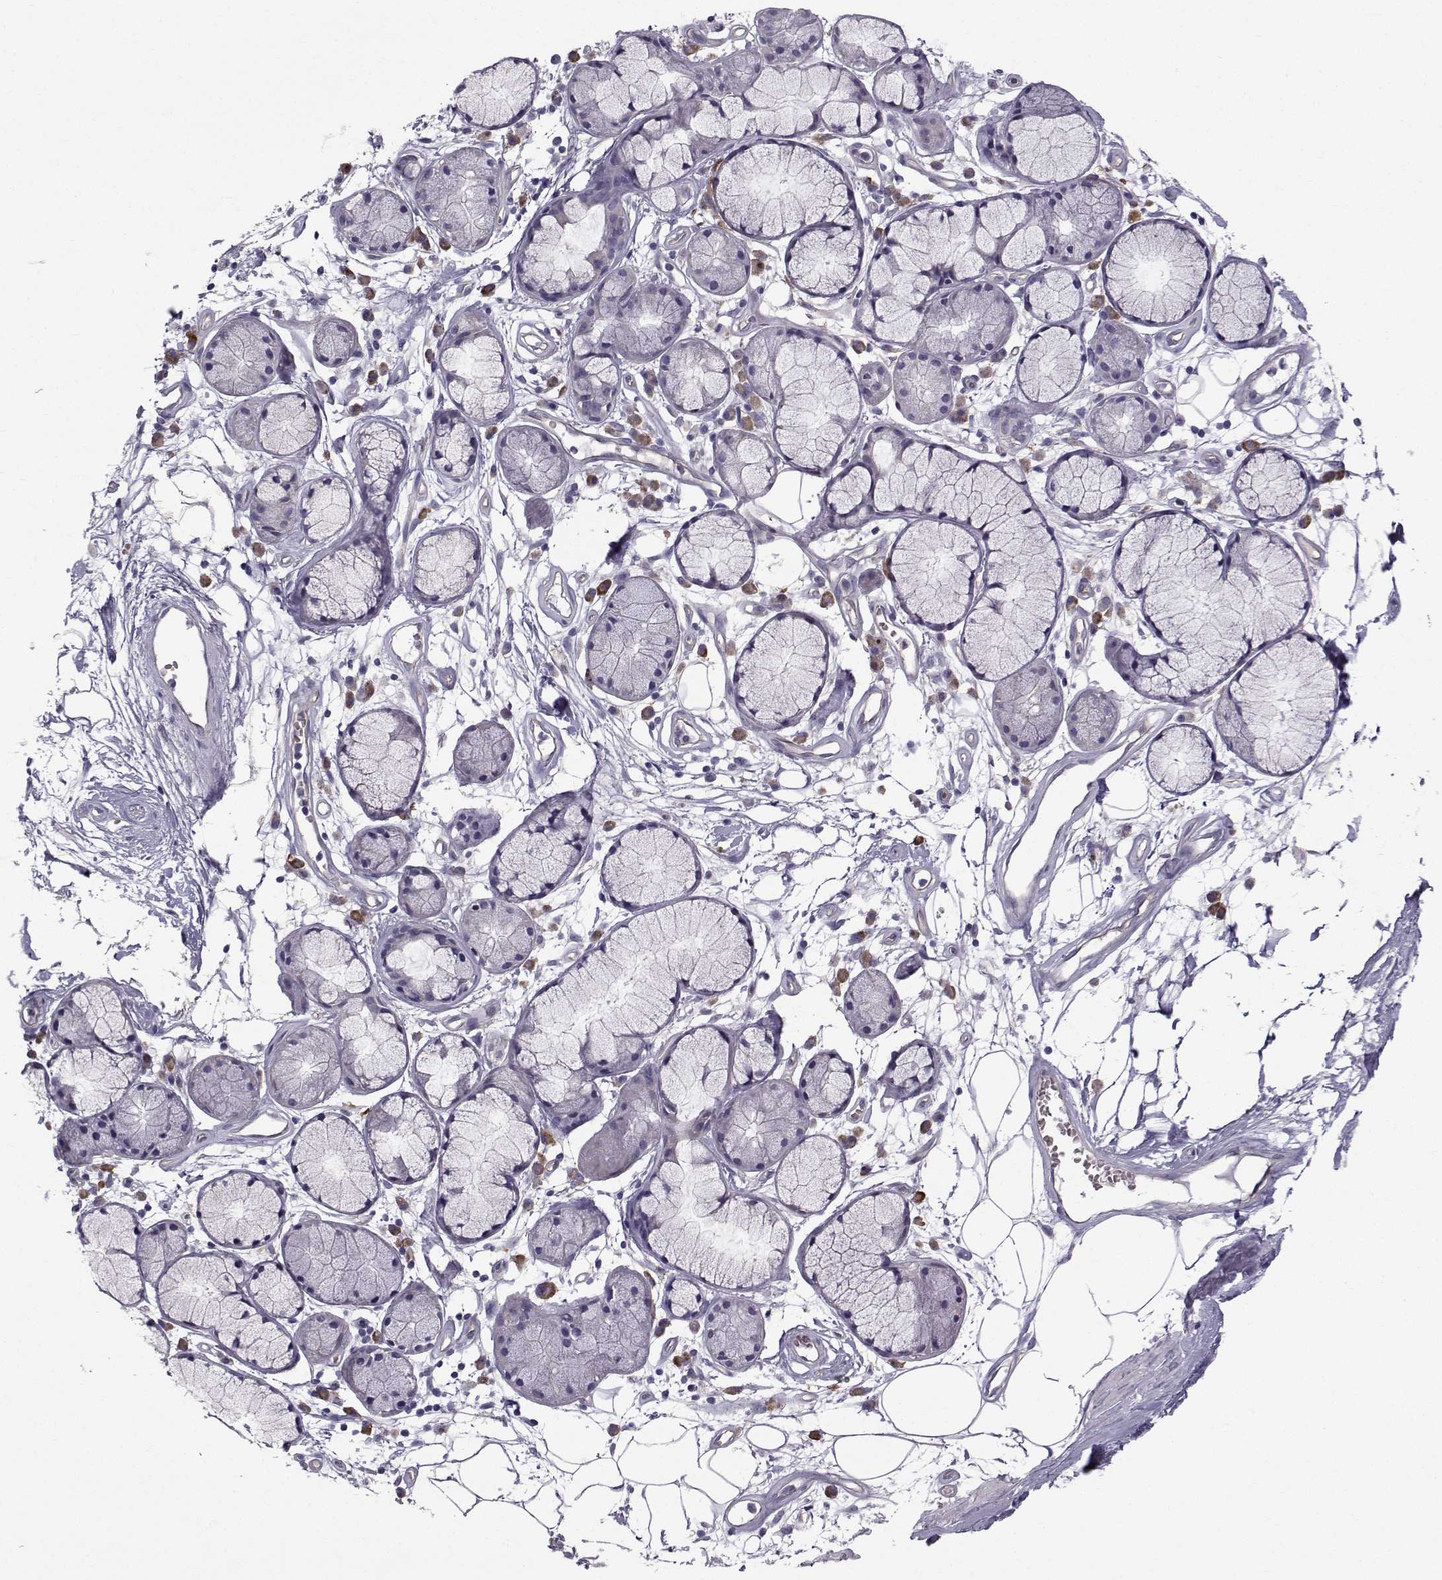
{"staining": {"intensity": "negative", "quantity": "none", "location": "none"}, "tissue": "adipose tissue", "cell_type": "Adipocytes", "image_type": "normal", "snomed": [{"axis": "morphology", "description": "Normal tissue, NOS"}, {"axis": "morphology", "description": "Squamous cell carcinoma, NOS"}, {"axis": "topography", "description": "Cartilage tissue"}, {"axis": "topography", "description": "Lung"}], "caption": "Adipocytes show no significant positivity in benign adipose tissue. (DAB immunohistochemistry visualized using brightfield microscopy, high magnification).", "gene": "QPCT", "patient": {"sex": "male", "age": 66}}